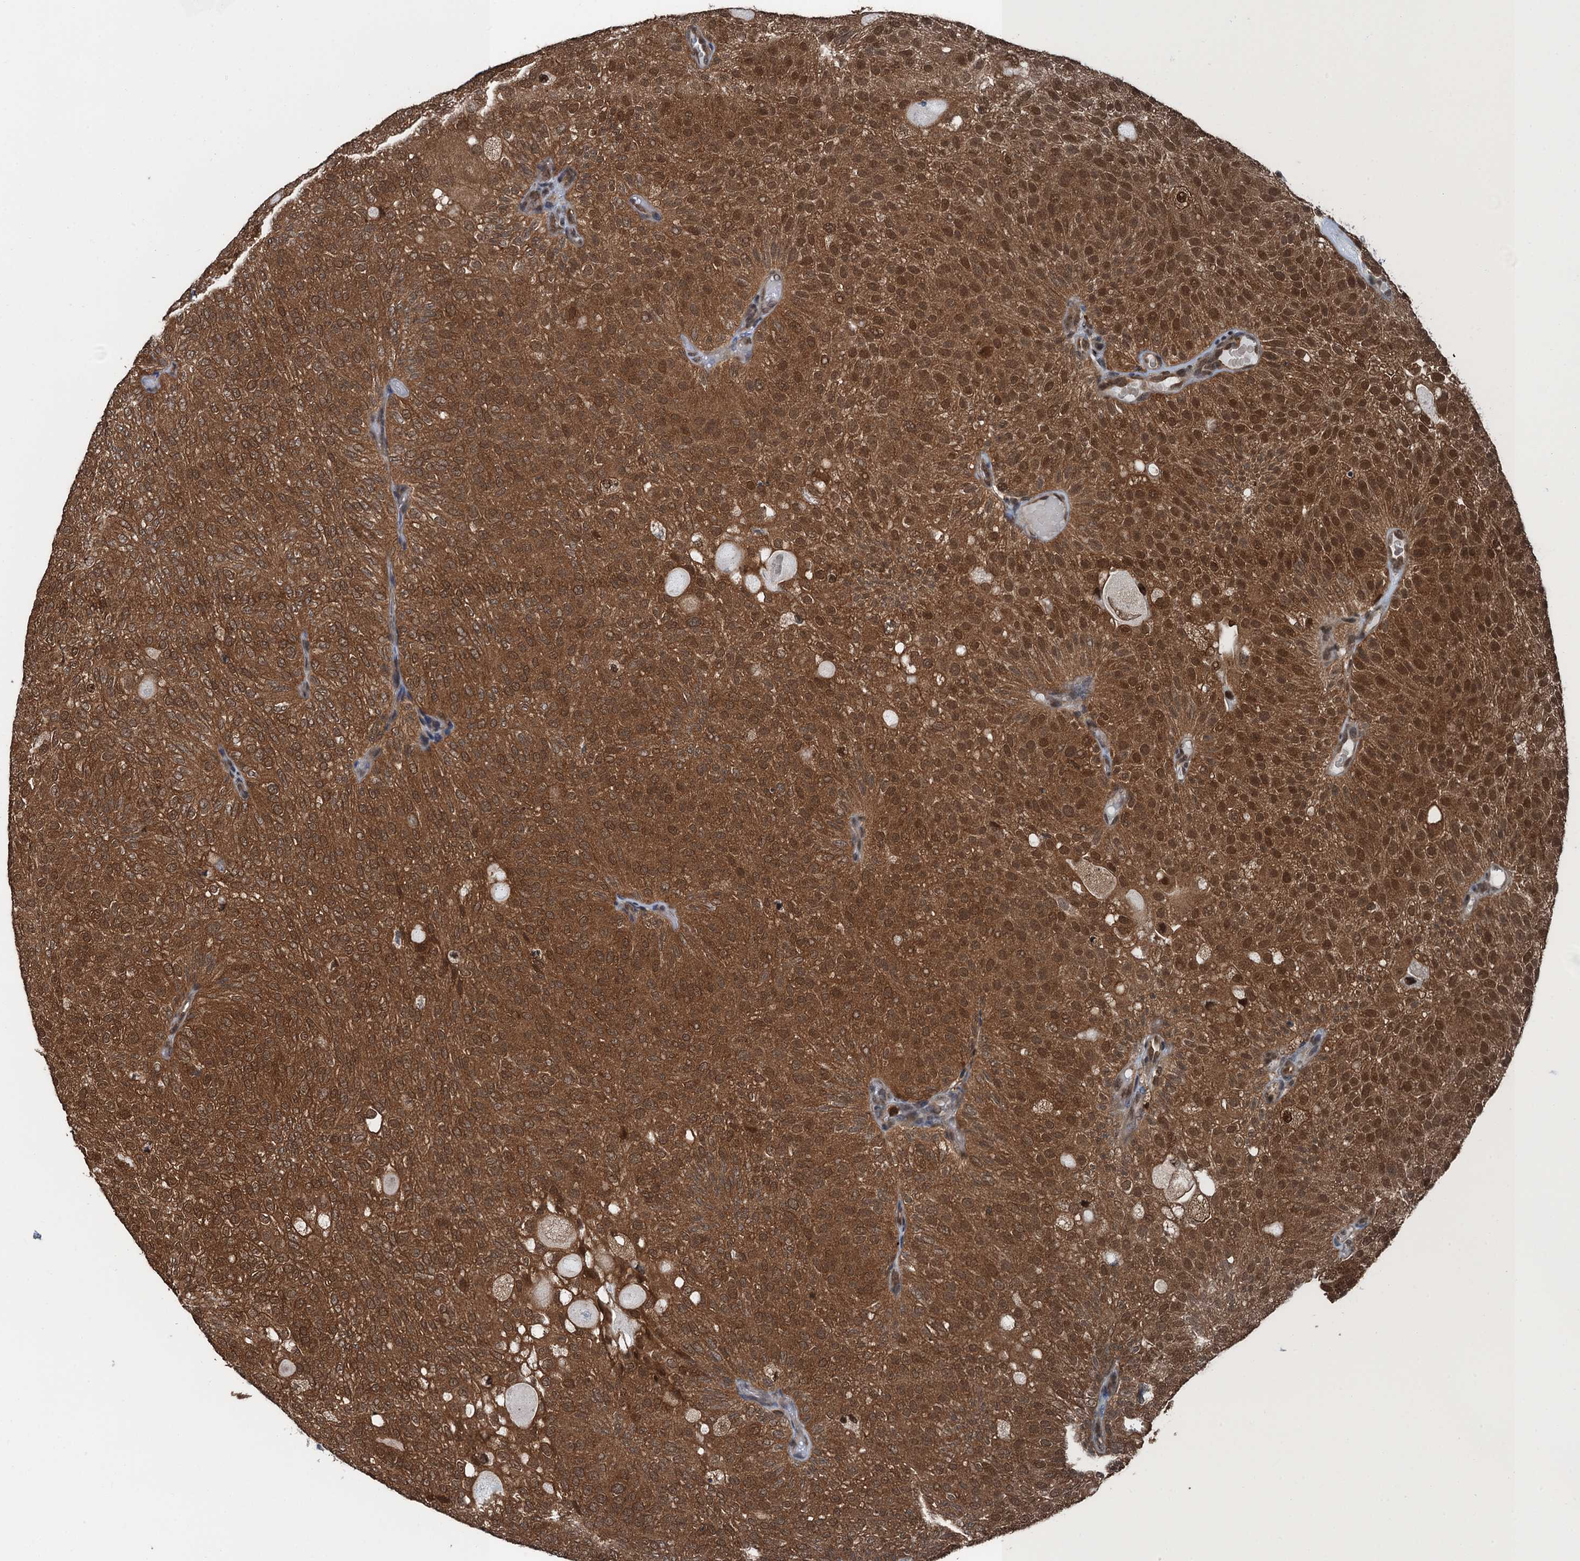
{"staining": {"intensity": "moderate", "quantity": ">75%", "location": "cytoplasmic/membranous,nuclear"}, "tissue": "urothelial cancer", "cell_type": "Tumor cells", "image_type": "cancer", "snomed": [{"axis": "morphology", "description": "Urothelial carcinoma, Low grade"}, {"axis": "topography", "description": "Urinary bladder"}], "caption": "Urothelial cancer stained for a protein exhibits moderate cytoplasmic/membranous and nuclear positivity in tumor cells.", "gene": "RNH1", "patient": {"sex": "male", "age": 78}}